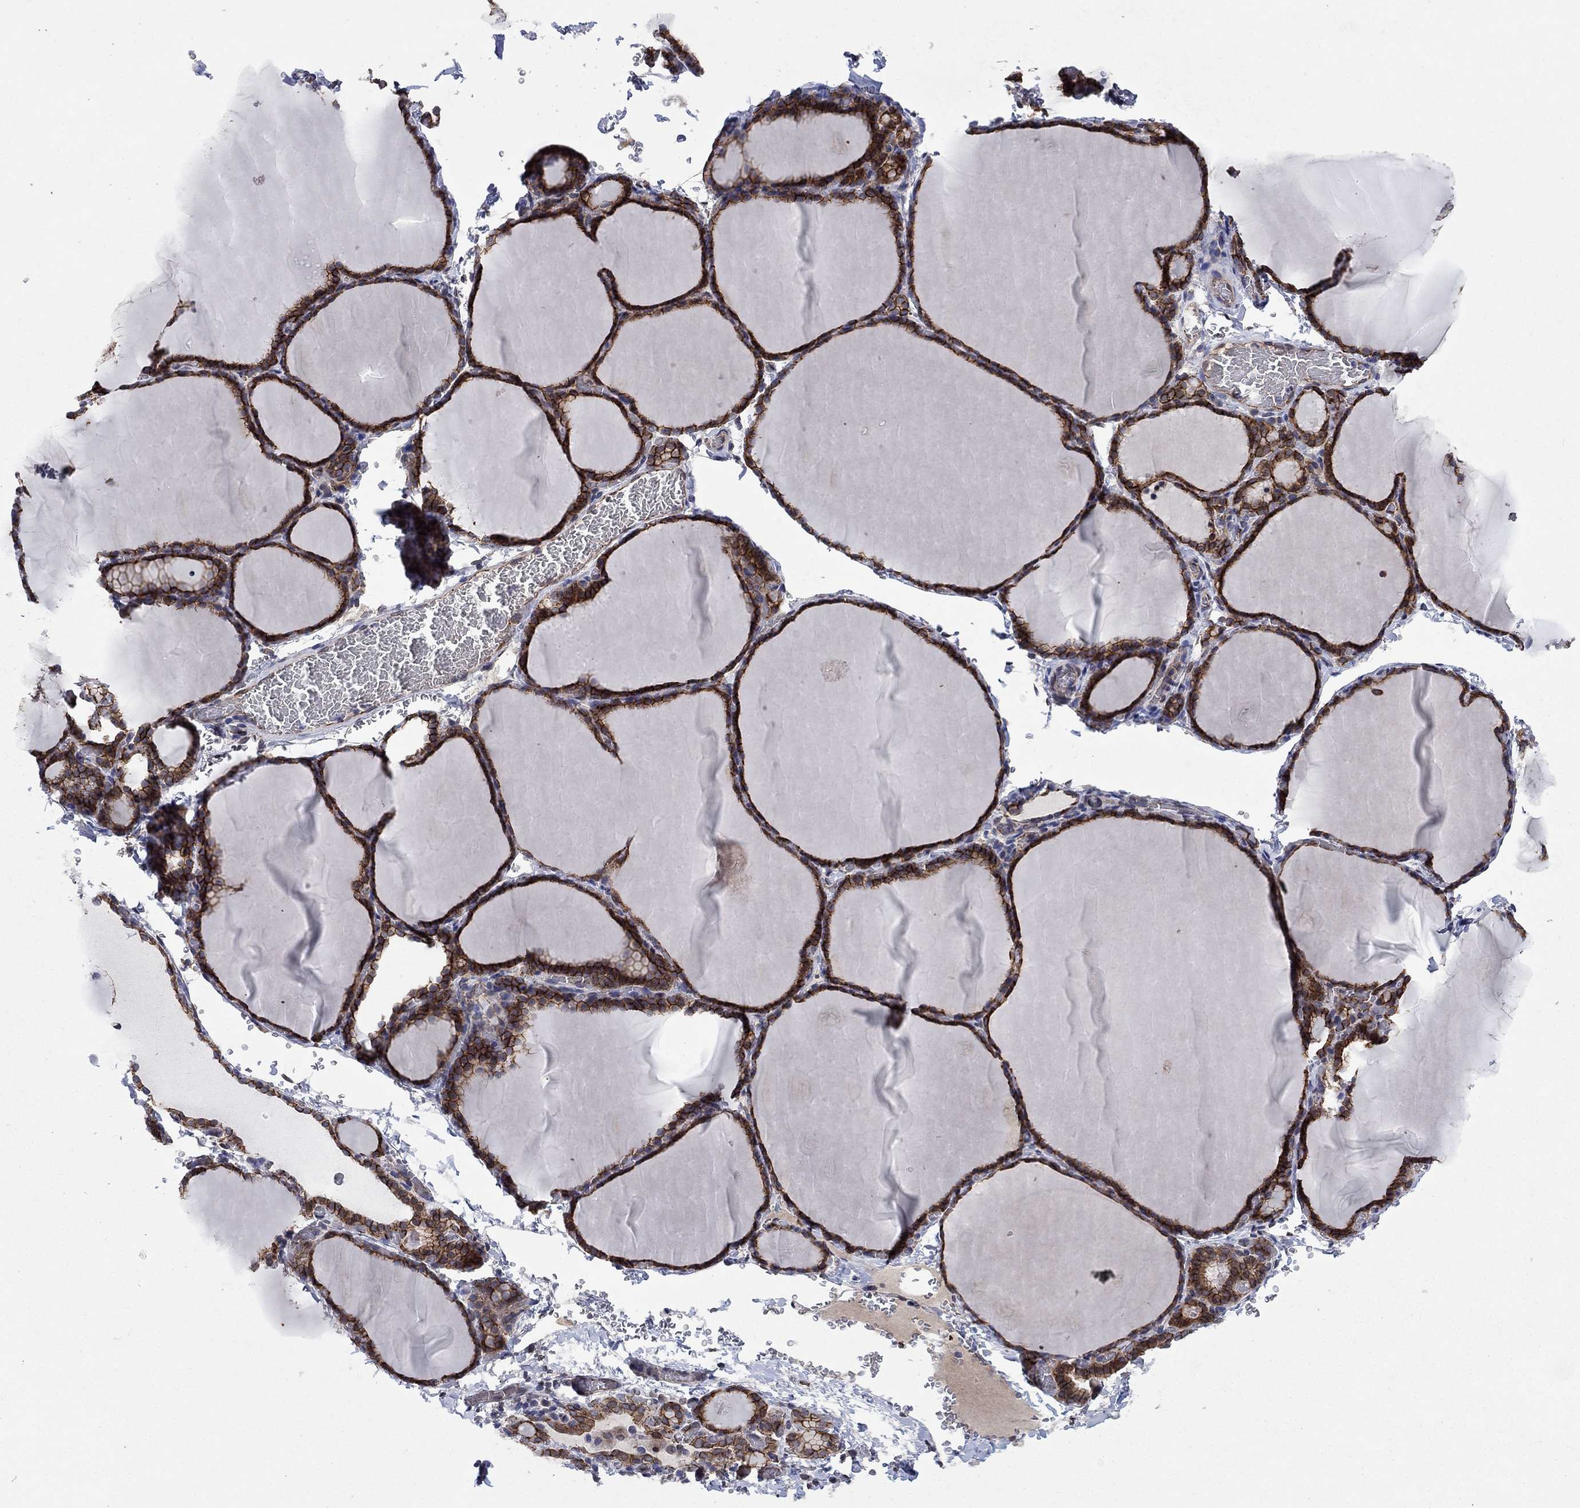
{"staining": {"intensity": "strong", "quantity": ">75%", "location": "cytoplasmic/membranous"}, "tissue": "thyroid gland", "cell_type": "Glandular cells", "image_type": "normal", "snomed": [{"axis": "morphology", "description": "Normal tissue, NOS"}, {"axis": "morphology", "description": "Hyperplasia, NOS"}, {"axis": "topography", "description": "Thyroid gland"}], "caption": "Immunohistochemical staining of unremarkable thyroid gland demonstrates high levels of strong cytoplasmic/membranous expression in approximately >75% of glandular cells.", "gene": "EMC9", "patient": {"sex": "female", "age": 27}}